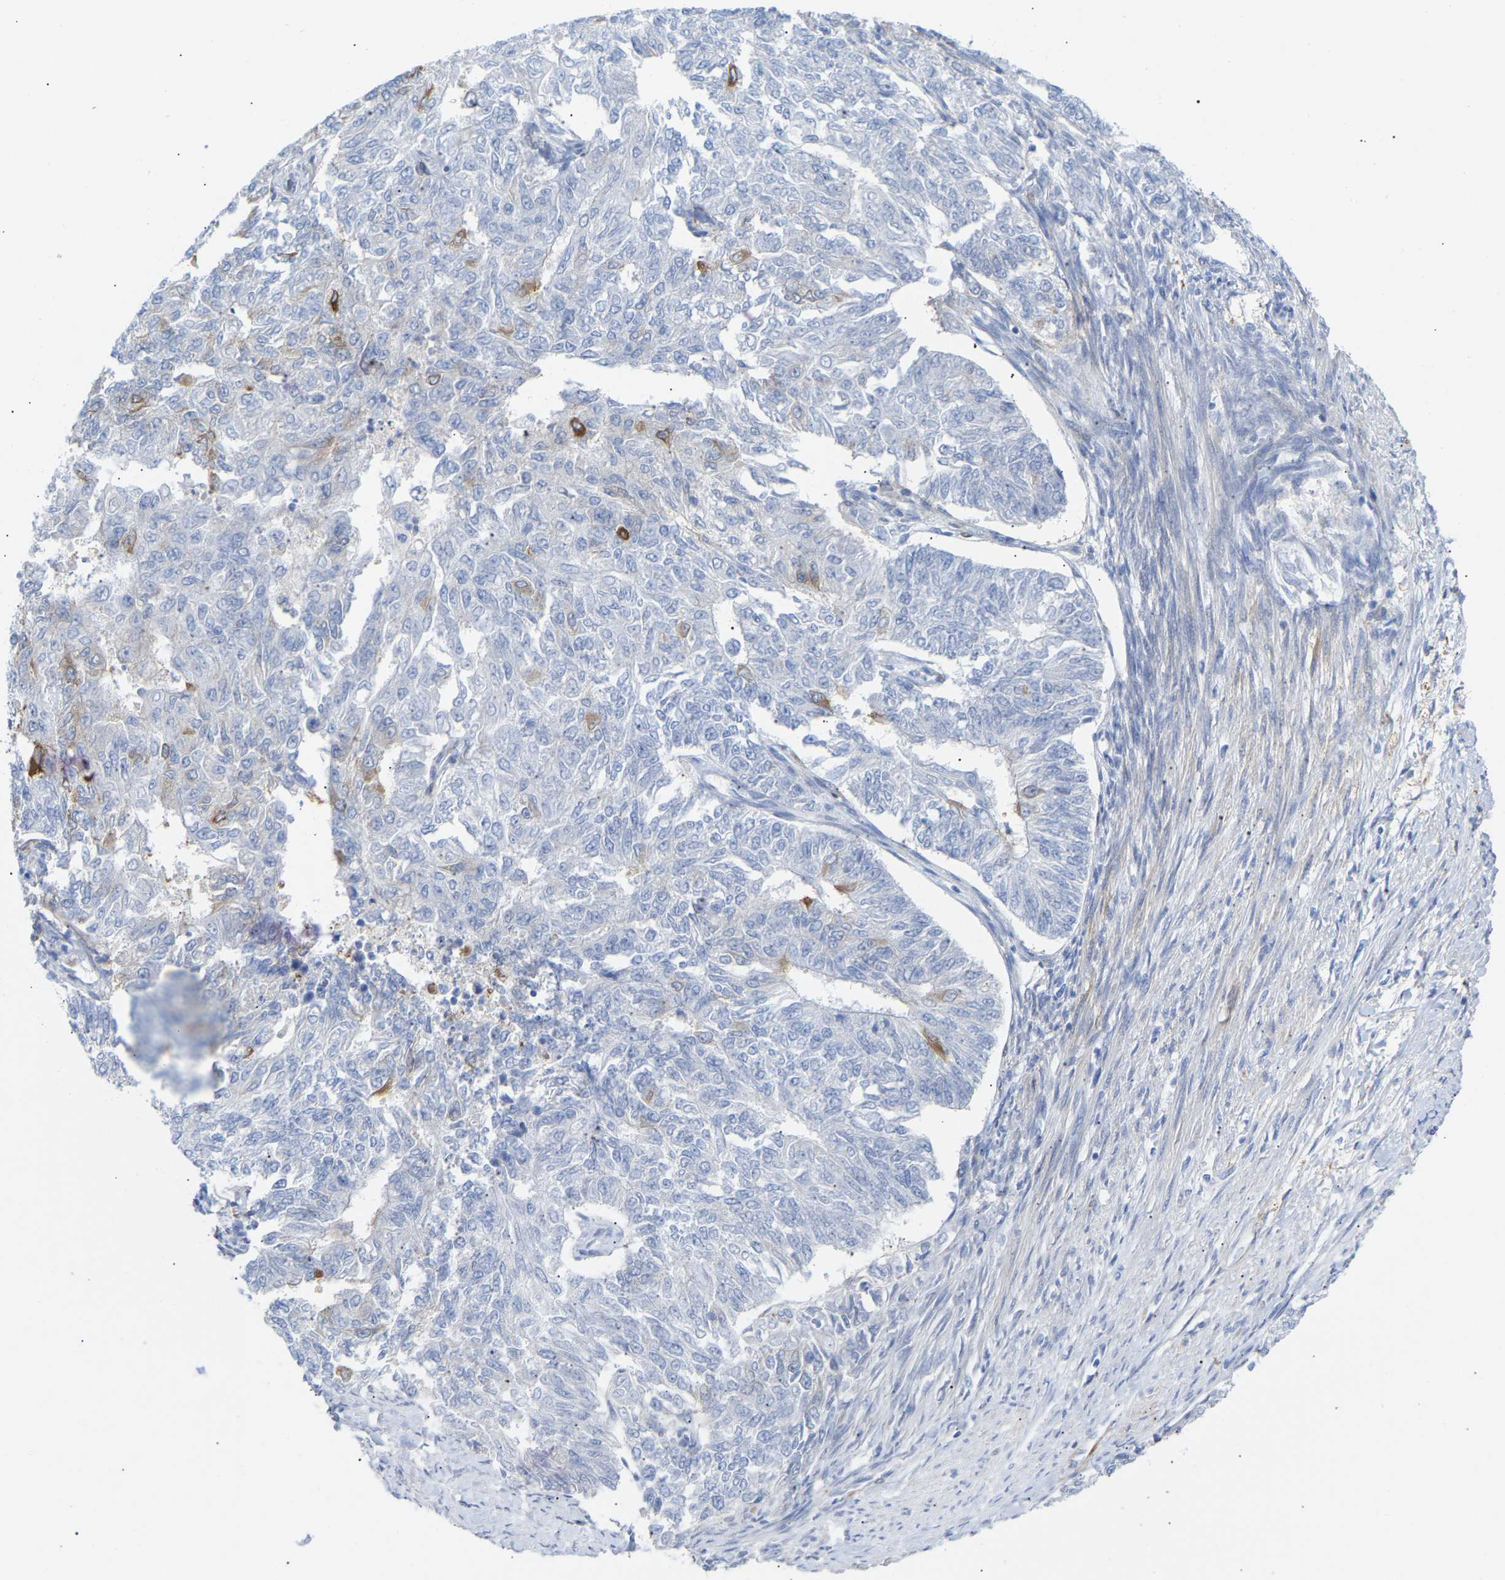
{"staining": {"intensity": "moderate", "quantity": "<25%", "location": "cytoplasmic/membranous"}, "tissue": "endometrial cancer", "cell_type": "Tumor cells", "image_type": "cancer", "snomed": [{"axis": "morphology", "description": "Adenocarcinoma, NOS"}, {"axis": "topography", "description": "Endometrium"}], "caption": "Tumor cells show low levels of moderate cytoplasmic/membranous expression in approximately <25% of cells in endometrial cancer (adenocarcinoma). Immunohistochemistry (ihc) stains the protein of interest in brown and the nuclei are stained blue.", "gene": "AMPH", "patient": {"sex": "female", "age": 32}}